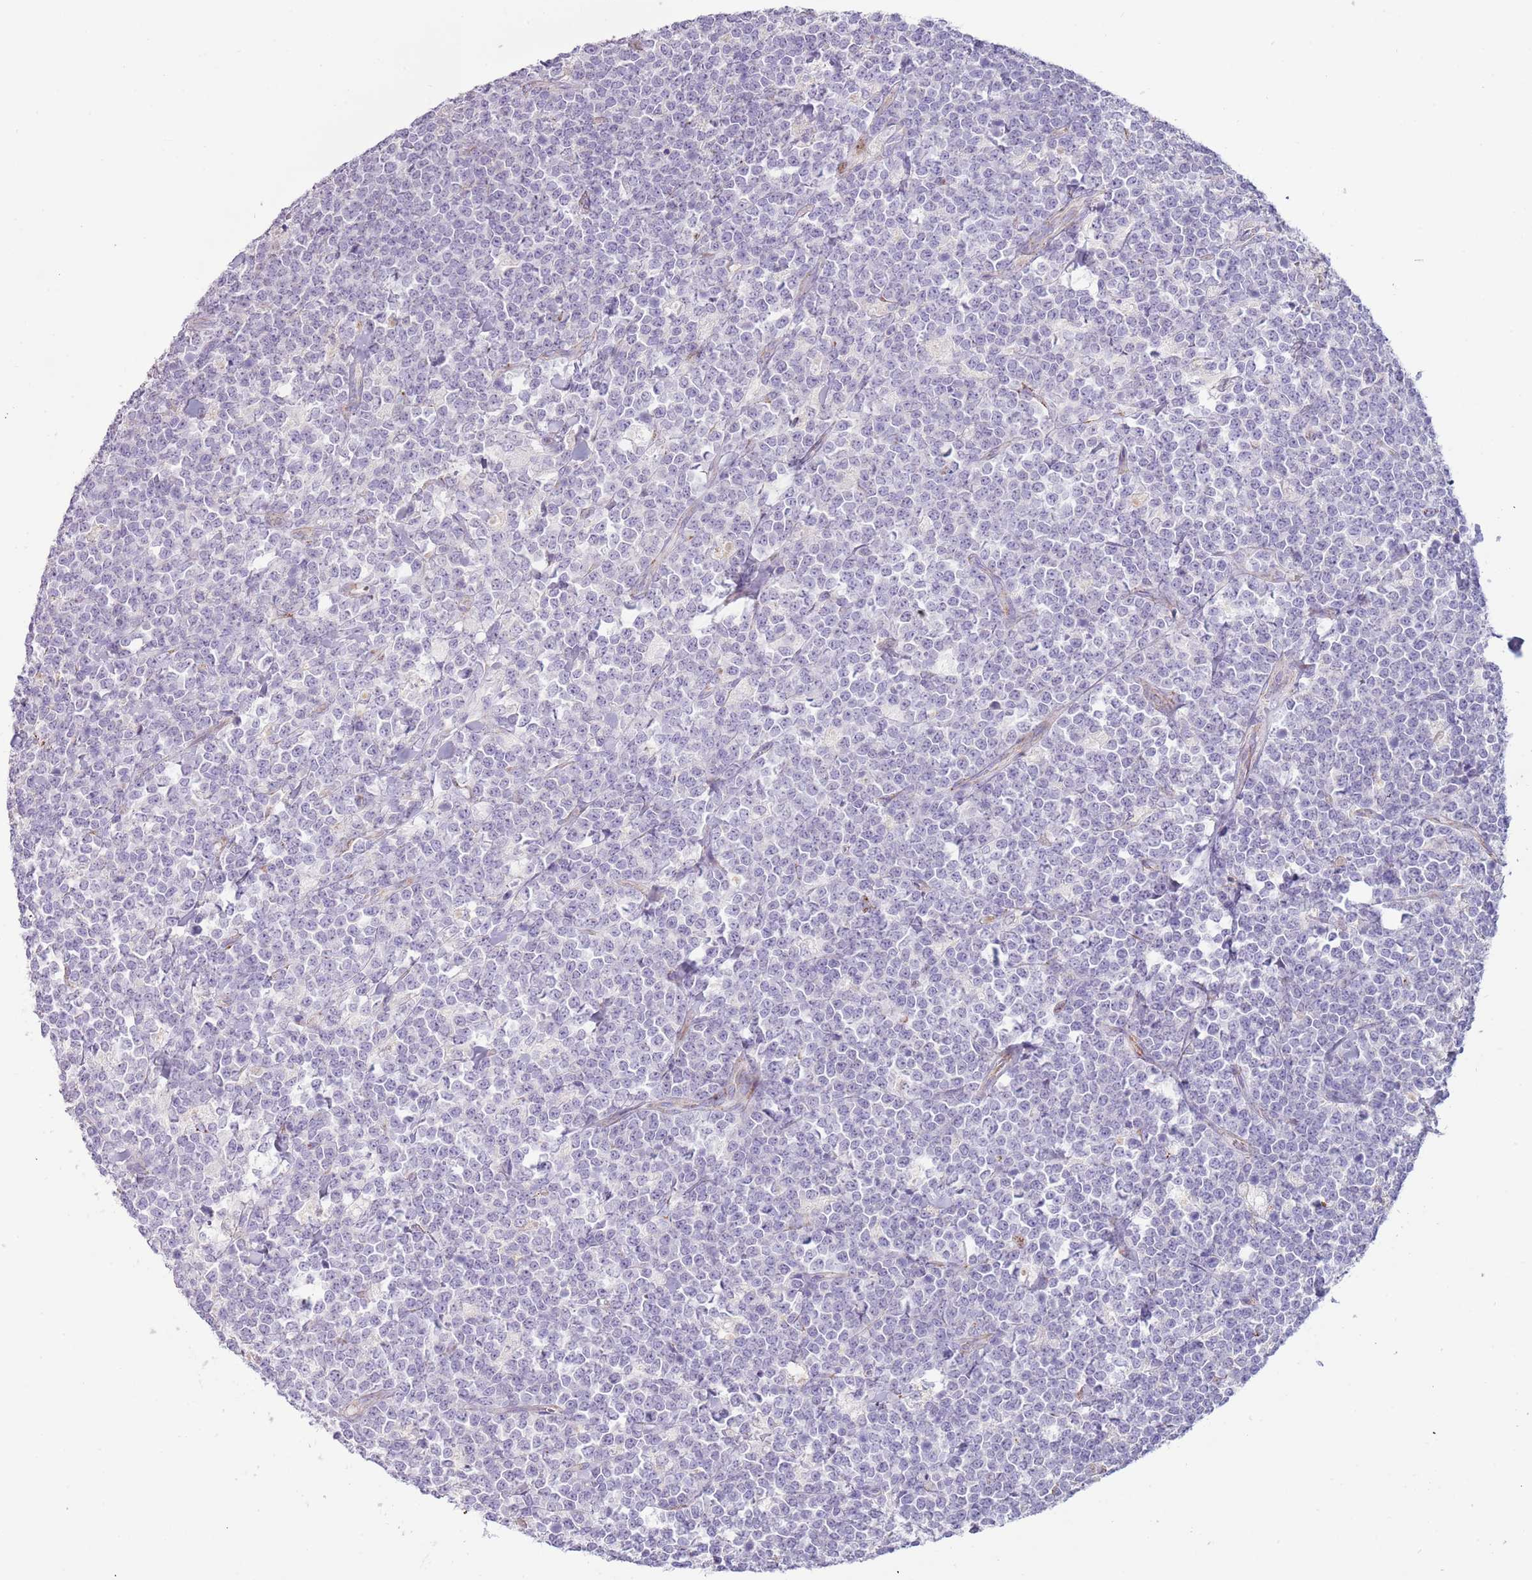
{"staining": {"intensity": "negative", "quantity": "none", "location": "none"}, "tissue": "lymphoma", "cell_type": "Tumor cells", "image_type": "cancer", "snomed": [{"axis": "morphology", "description": "Malignant lymphoma, non-Hodgkin's type, High grade"}, {"axis": "topography", "description": "Small intestine"}, {"axis": "topography", "description": "Colon"}], "caption": "This is an immunohistochemistry photomicrograph of malignant lymphoma, non-Hodgkin's type (high-grade). There is no expression in tumor cells.", "gene": "RNF222", "patient": {"sex": "male", "age": 8}}